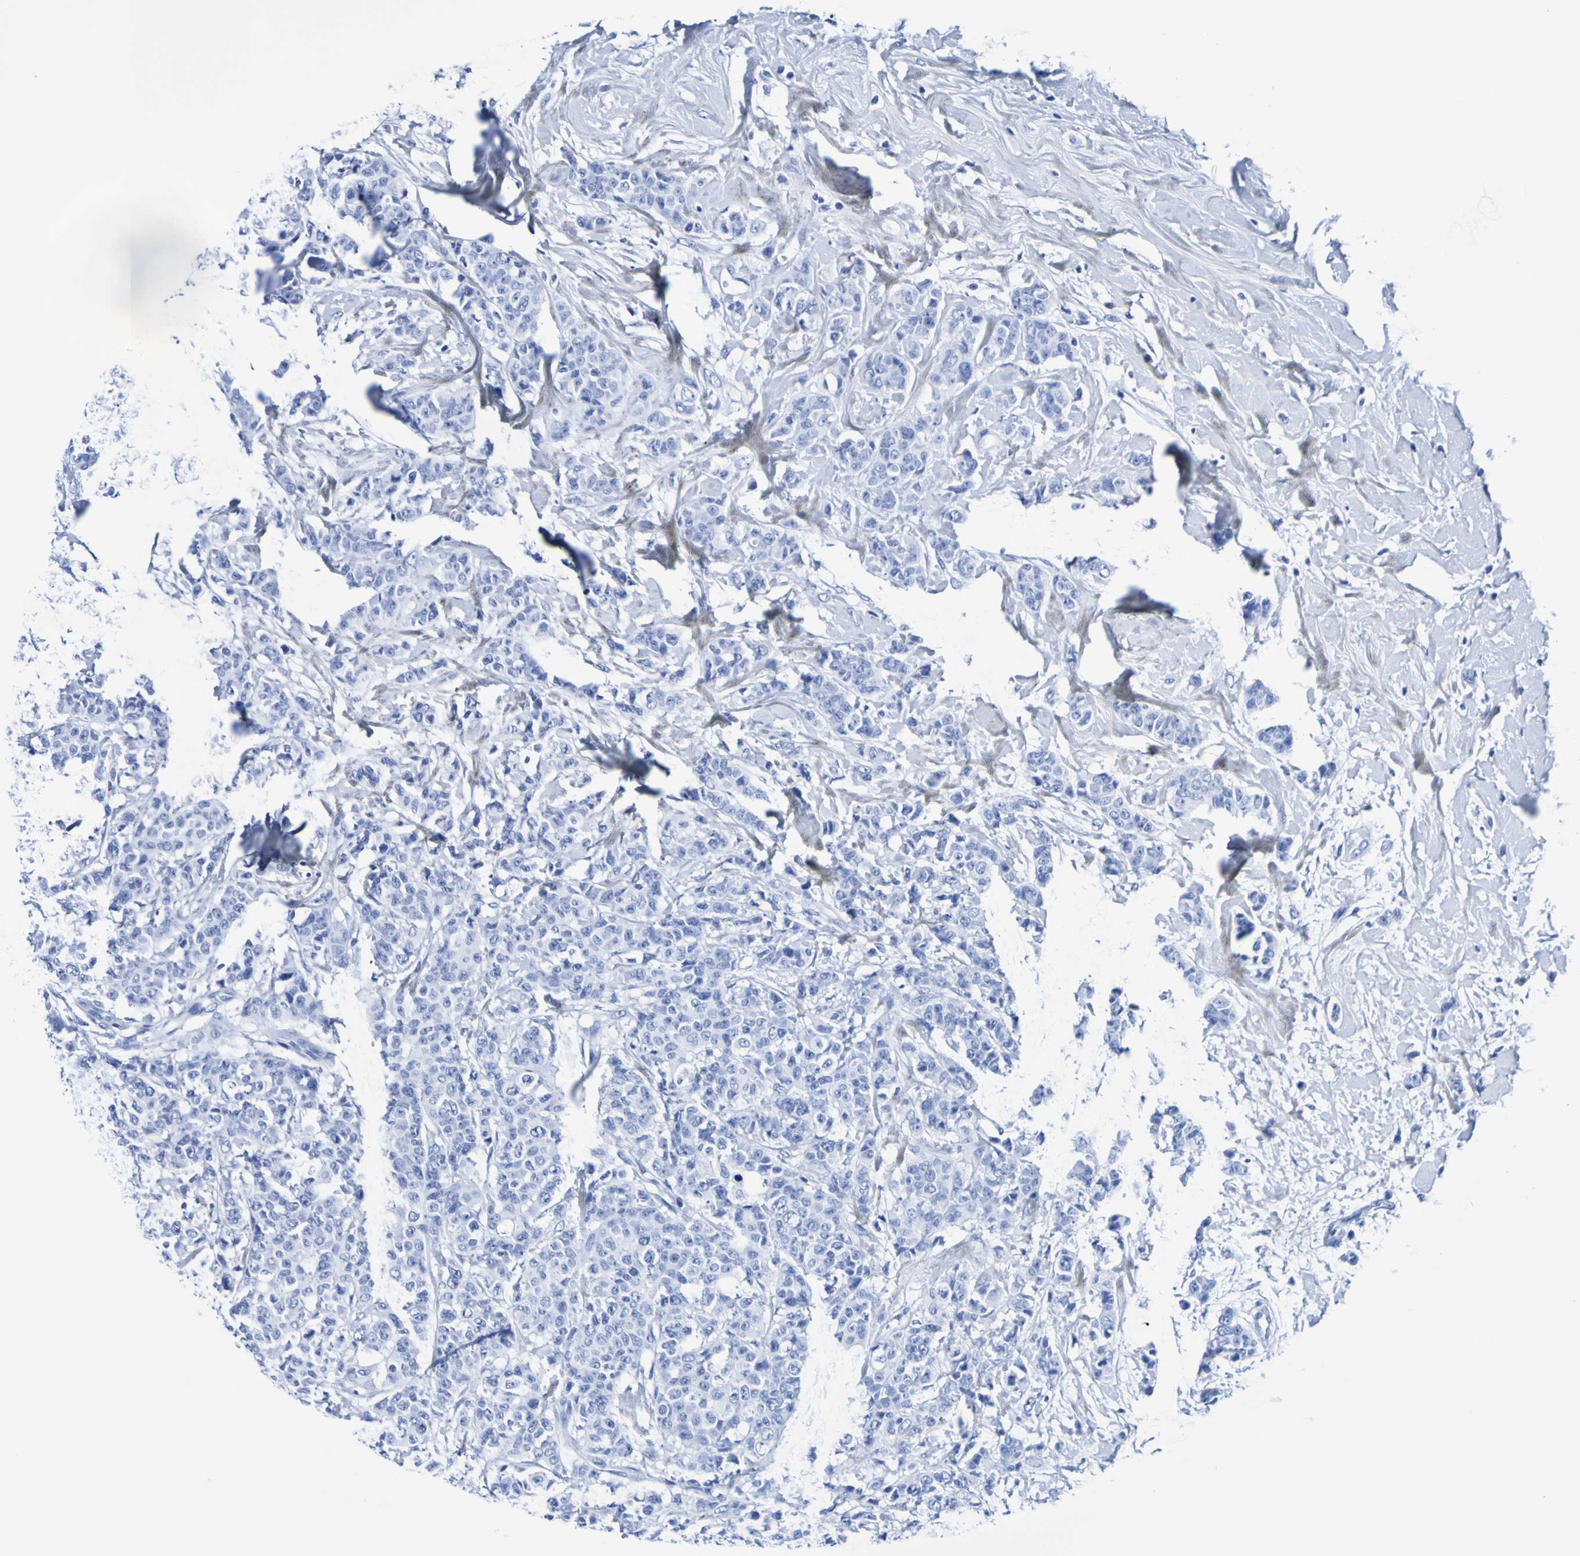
{"staining": {"intensity": "negative", "quantity": "none", "location": "none"}, "tissue": "breast cancer", "cell_type": "Tumor cells", "image_type": "cancer", "snomed": [{"axis": "morphology", "description": "Normal tissue, NOS"}, {"axis": "morphology", "description": "Duct carcinoma"}, {"axis": "topography", "description": "Breast"}], "caption": "An immunohistochemistry (IHC) photomicrograph of intraductal carcinoma (breast) is shown. There is no staining in tumor cells of intraductal carcinoma (breast).", "gene": "DPEP1", "patient": {"sex": "female", "age": 40}}